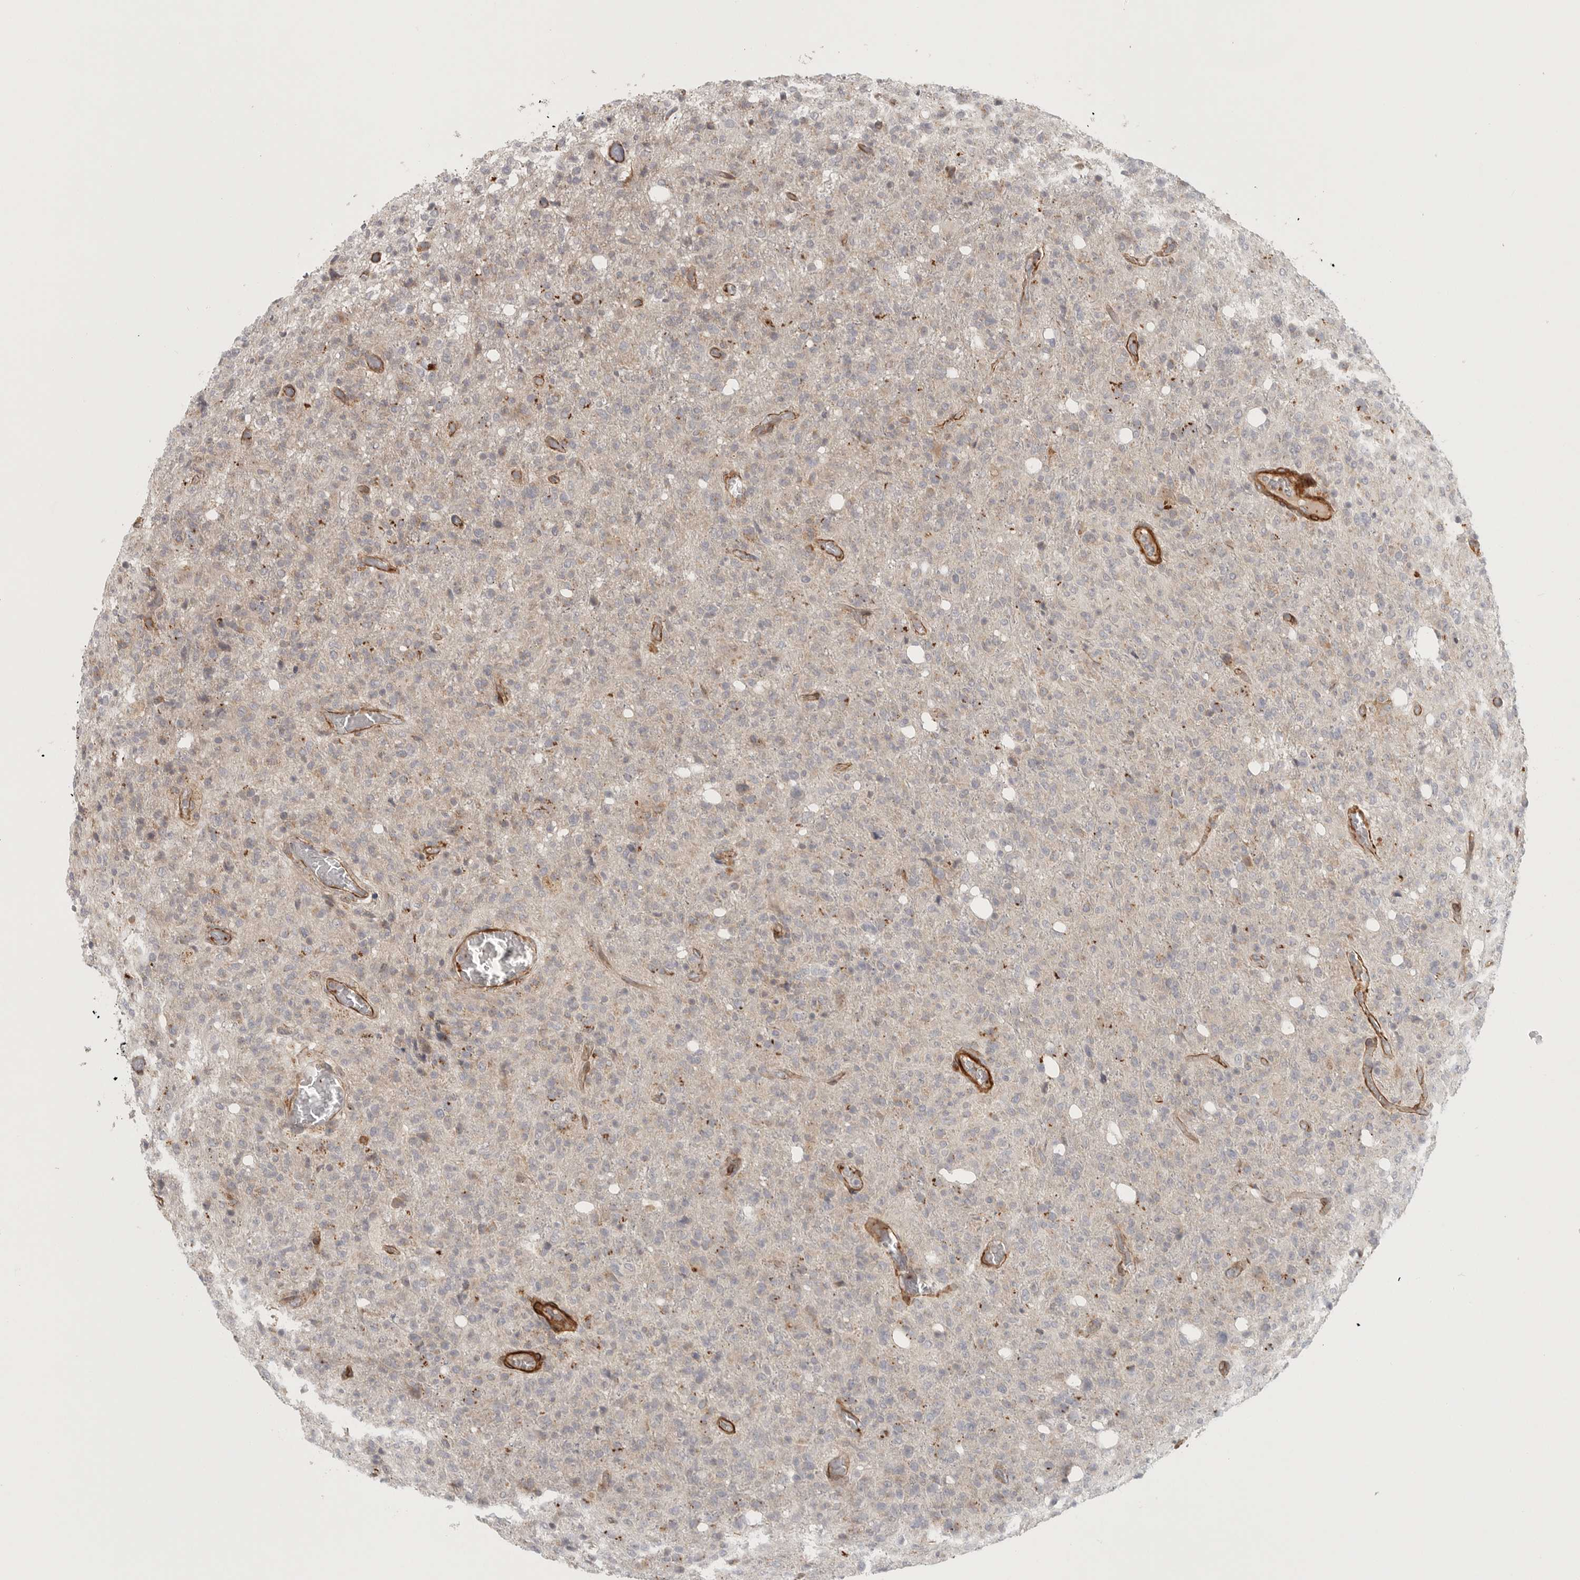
{"staining": {"intensity": "negative", "quantity": "none", "location": "none"}, "tissue": "glioma", "cell_type": "Tumor cells", "image_type": "cancer", "snomed": [{"axis": "morphology", "description": "Glioma, malignant, High grade"}, {"axis": "topography", "description": "Brain"}], "caption": "Tumor cells are negative for protein expression in human glioma.", "gene": "LONRF1", "patient": {"sex": "female", "age": 57}}